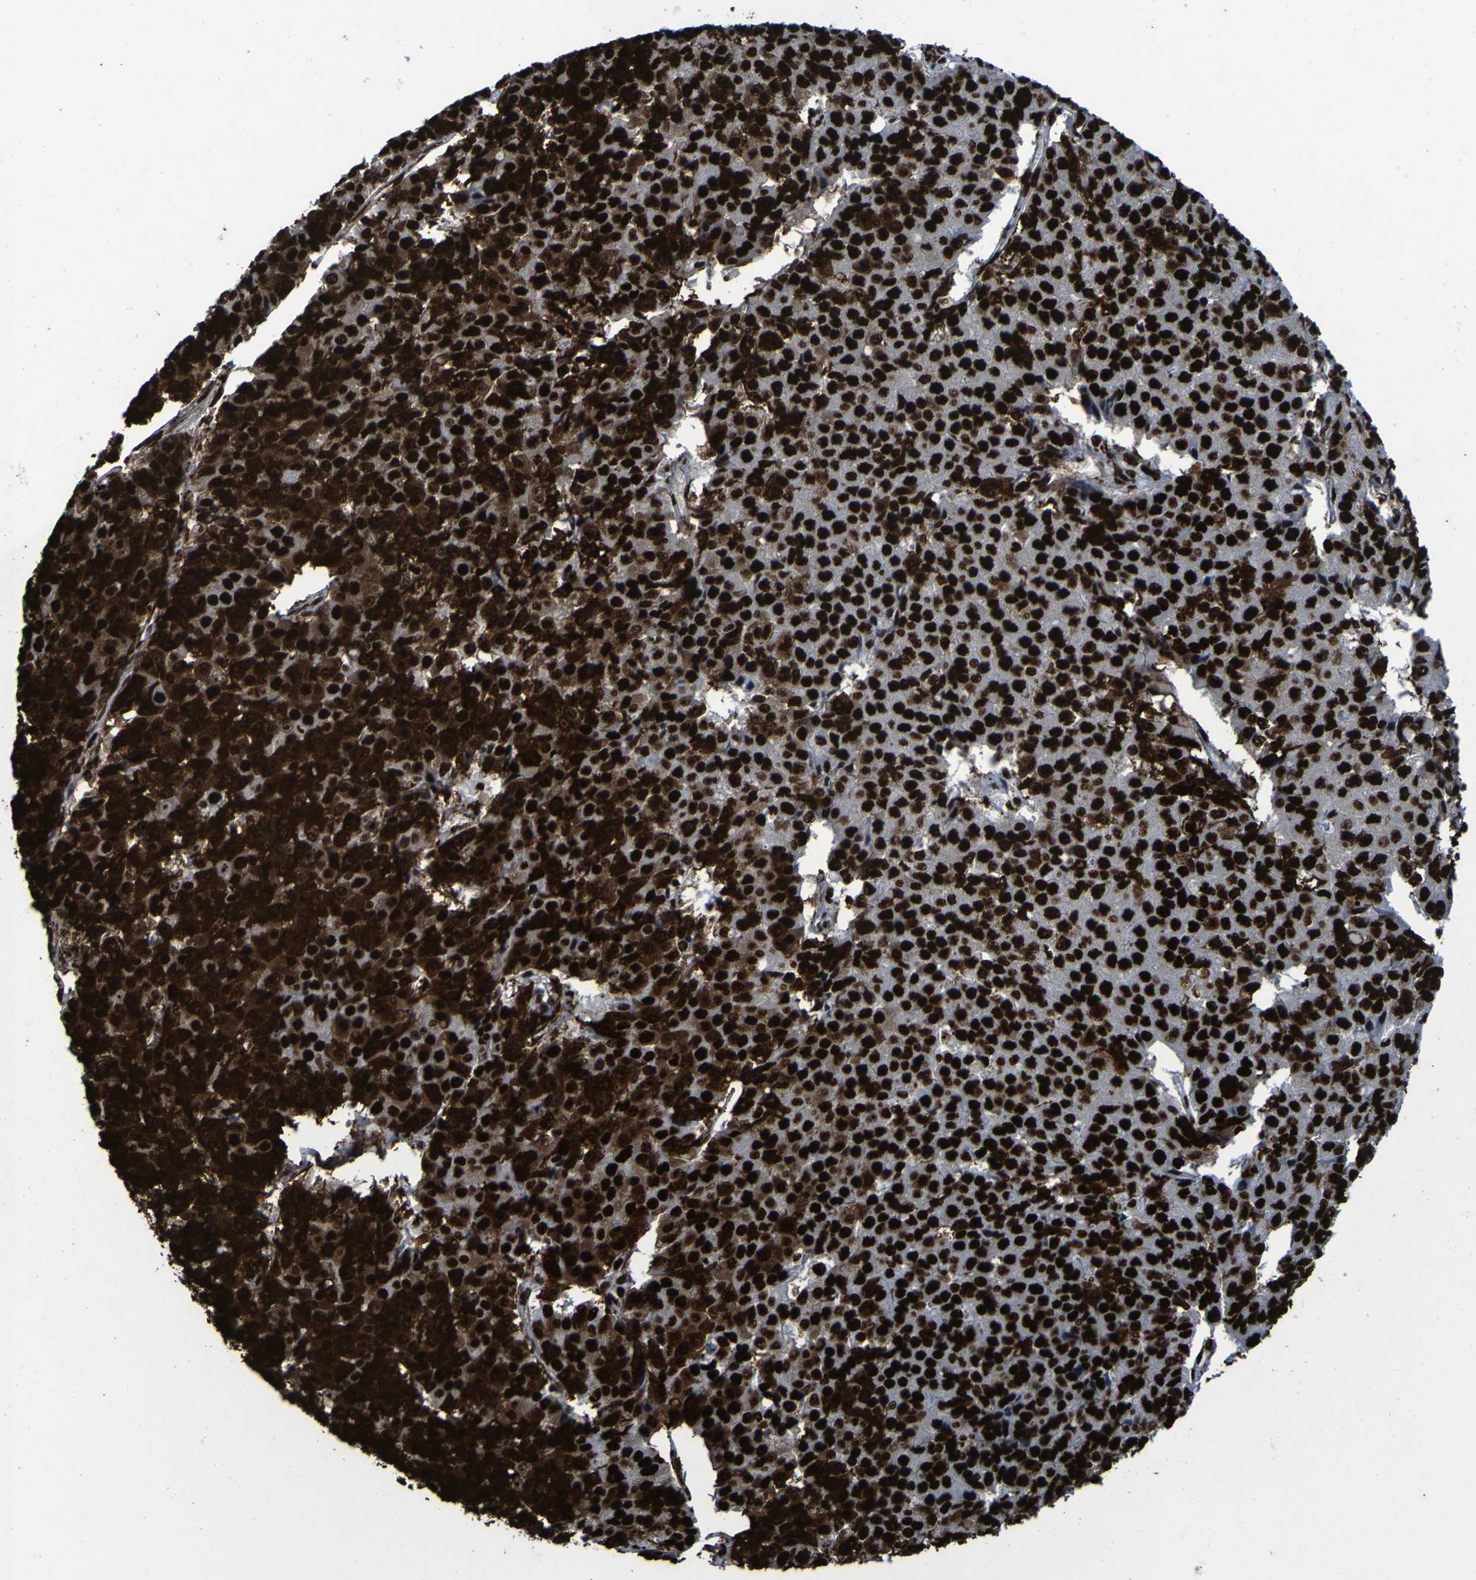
{"staining": {"intensity": "strong", "quantity": ">75%", "location": "cytoplasmic/membranous,nuclear"}, "tissue": "pancreatic cancer", "cell_type": "Tumor cells", "image_type": "cancer", "snomed": [{"axis": "morphology", "description": "Adenocarcinoma, NOS"}, {"axis": "topography", "description": "Pancreas"}], "caption": "This photomicrograph demonstrates pancreatic cancer (adenocarcinoma) stained with immunohistochemistry (IHC) to label a protein in brown. The cytoplasmic/membranous and nuclear of tumor cells show strong positivity for the protein. Nuclei are counter-stained blue.", "gene": "NPM1", "patient": {"sex": "male", "age": 50}}